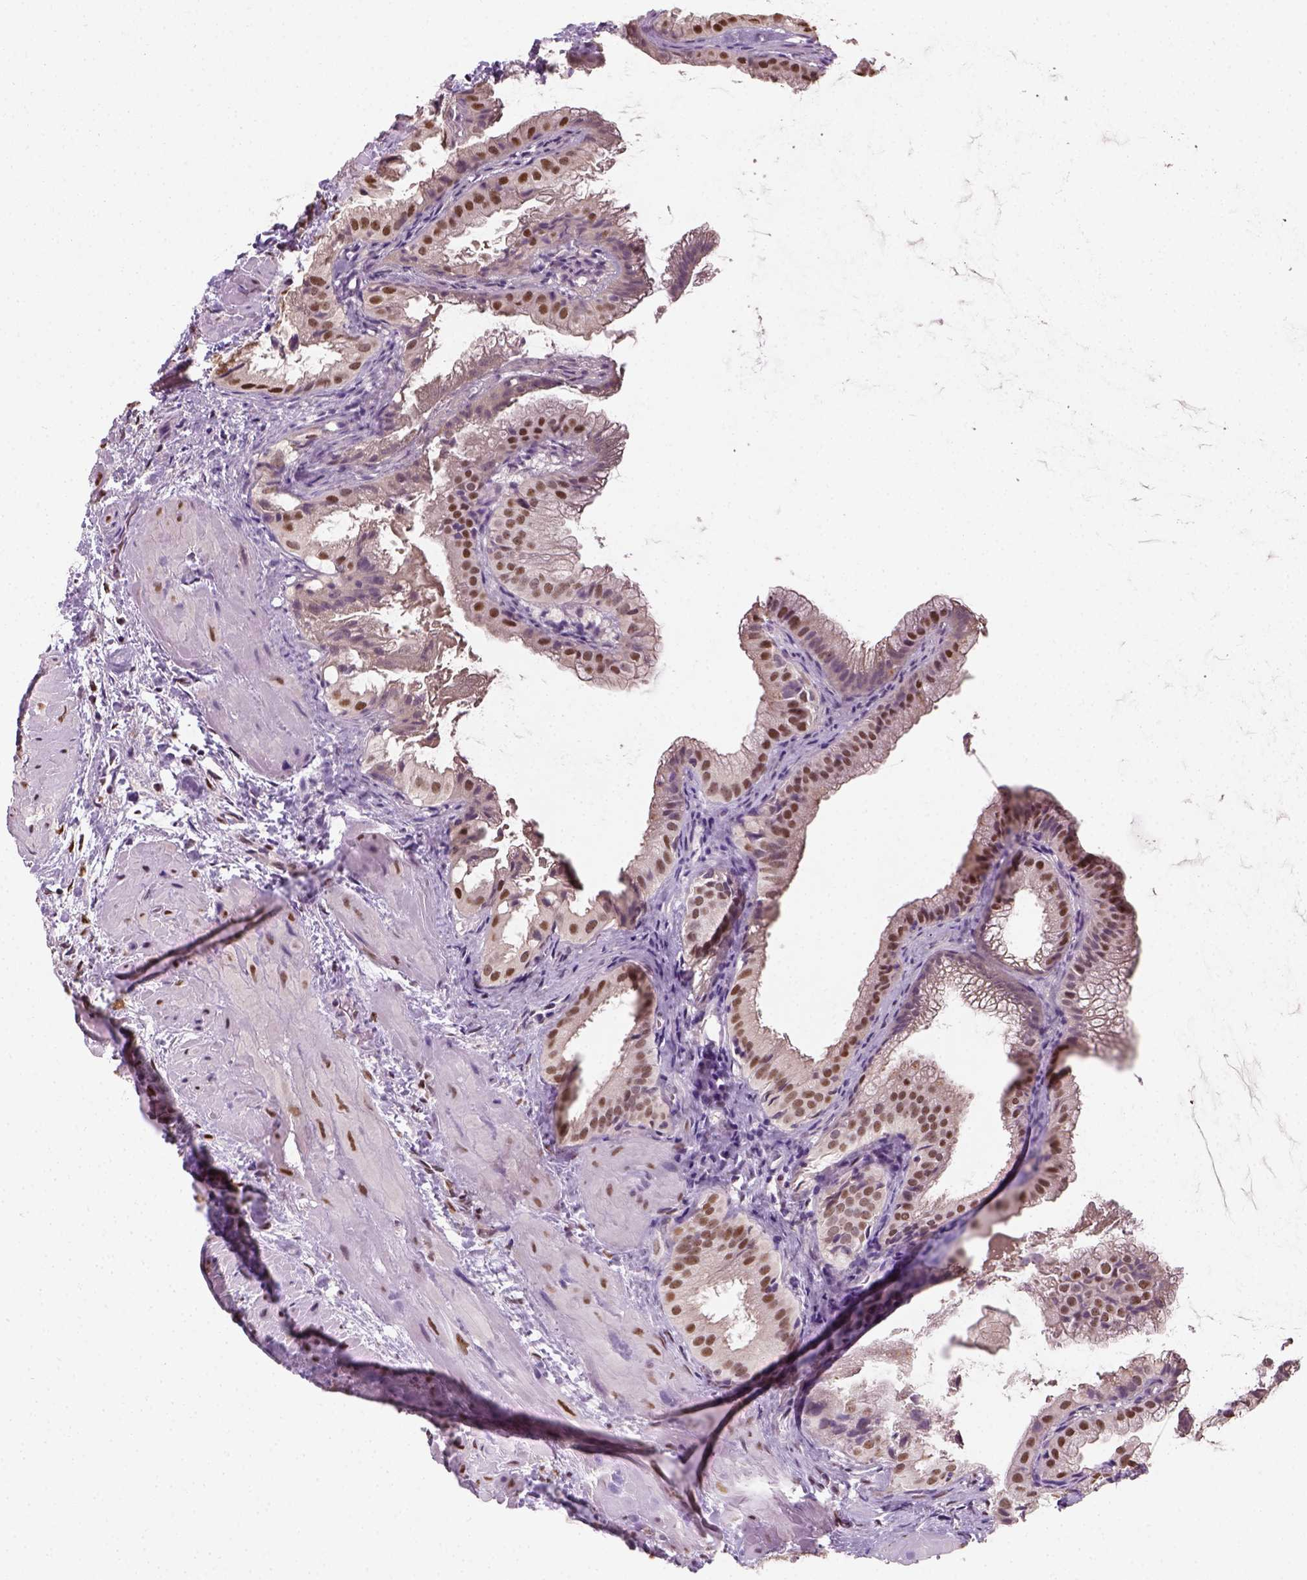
{"staining": {"intensity": "moderate", "quantity": ">75%", "location": "nuclear"}, "tissue": "gallbladder", "cell_type": "Glandular cells", "image_type": "normal", "snomed": [{"axis": "morphology", "description": "Normal tissue, NOS"}, {"axis": "topography", "description": "Gallbladder"}], "caption": "A micrograph of gallbladder stained for a protein demonstrates moderate nuclear brown staining in glandular cells. (DAB IHC, brown staining for protein, blue staining for nuclei).", "gene": "C1orf112", "patient": {"sex": "male", "age": 70}}